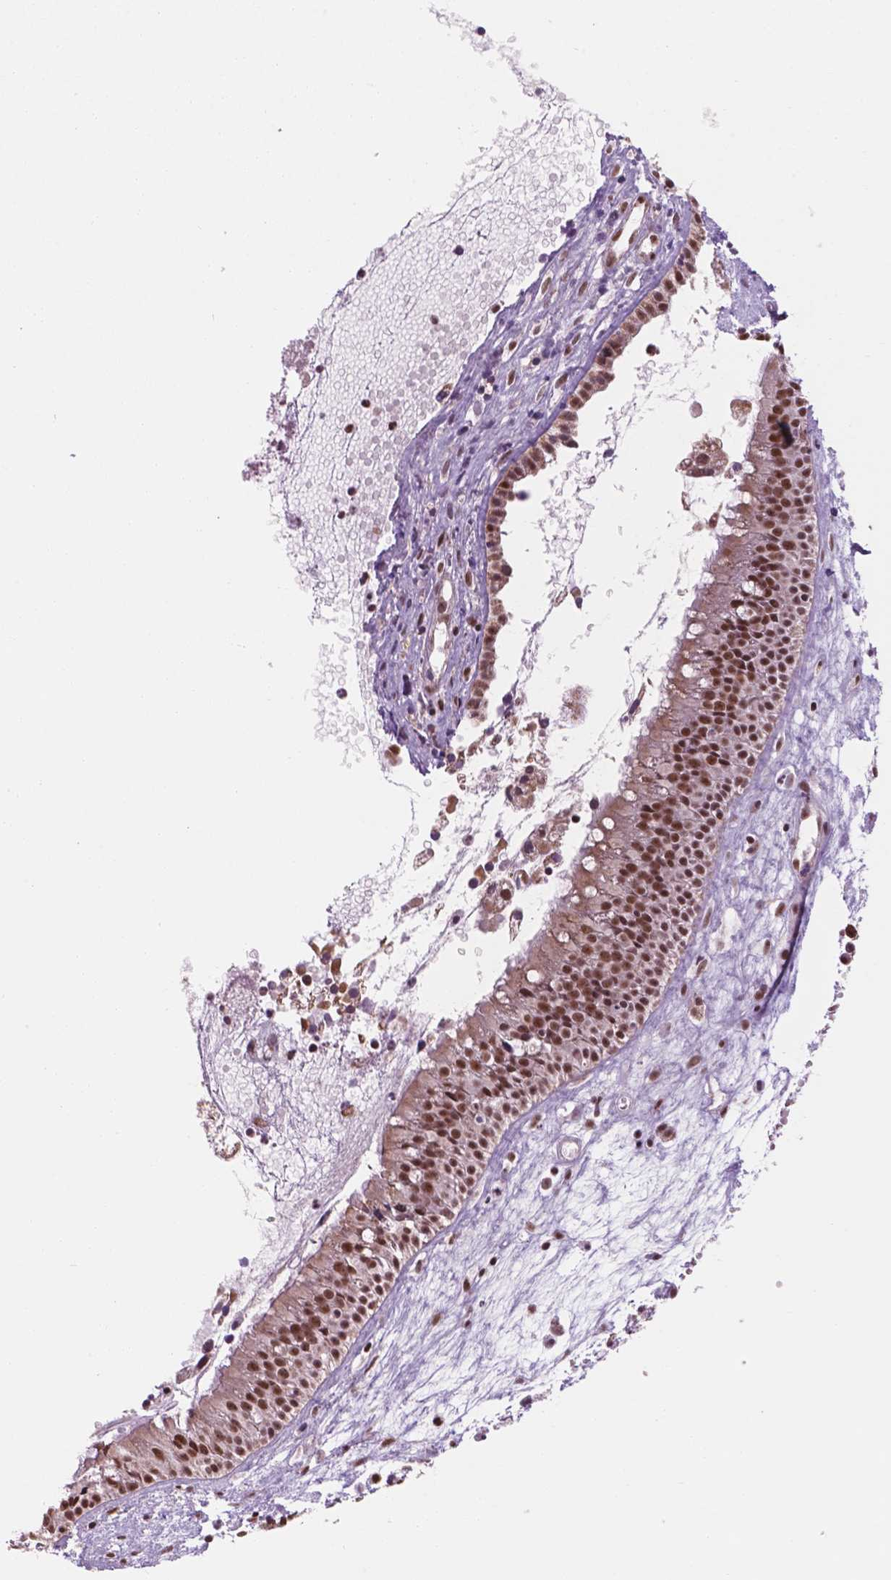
{"staining": {"intensity": "strong", "quantity": ">75%", "location": "cytoplasmic/membranous,nuclear"}, "tissue": "nasopharynx", "cell_type": "Respiratory epithelial cells", "image_type": "normal", "snomed": [{"axis": "morphology", "description": "Normal tissue, NOS"}, {"axis": "topography", "description": "Nasopharynx"}], "caption": "Strong cytoplasmic/membranous,nuclear expression is appreciated in about >75% of respiratory epithelial cells in benign nasopharynx. Using DAB (brown) and hematoxylin (blue) stains, captured at high magnification using brightfield microscopy.", "gene": "NDUFA10", "patient": {"sex": "male", "age": 31}}